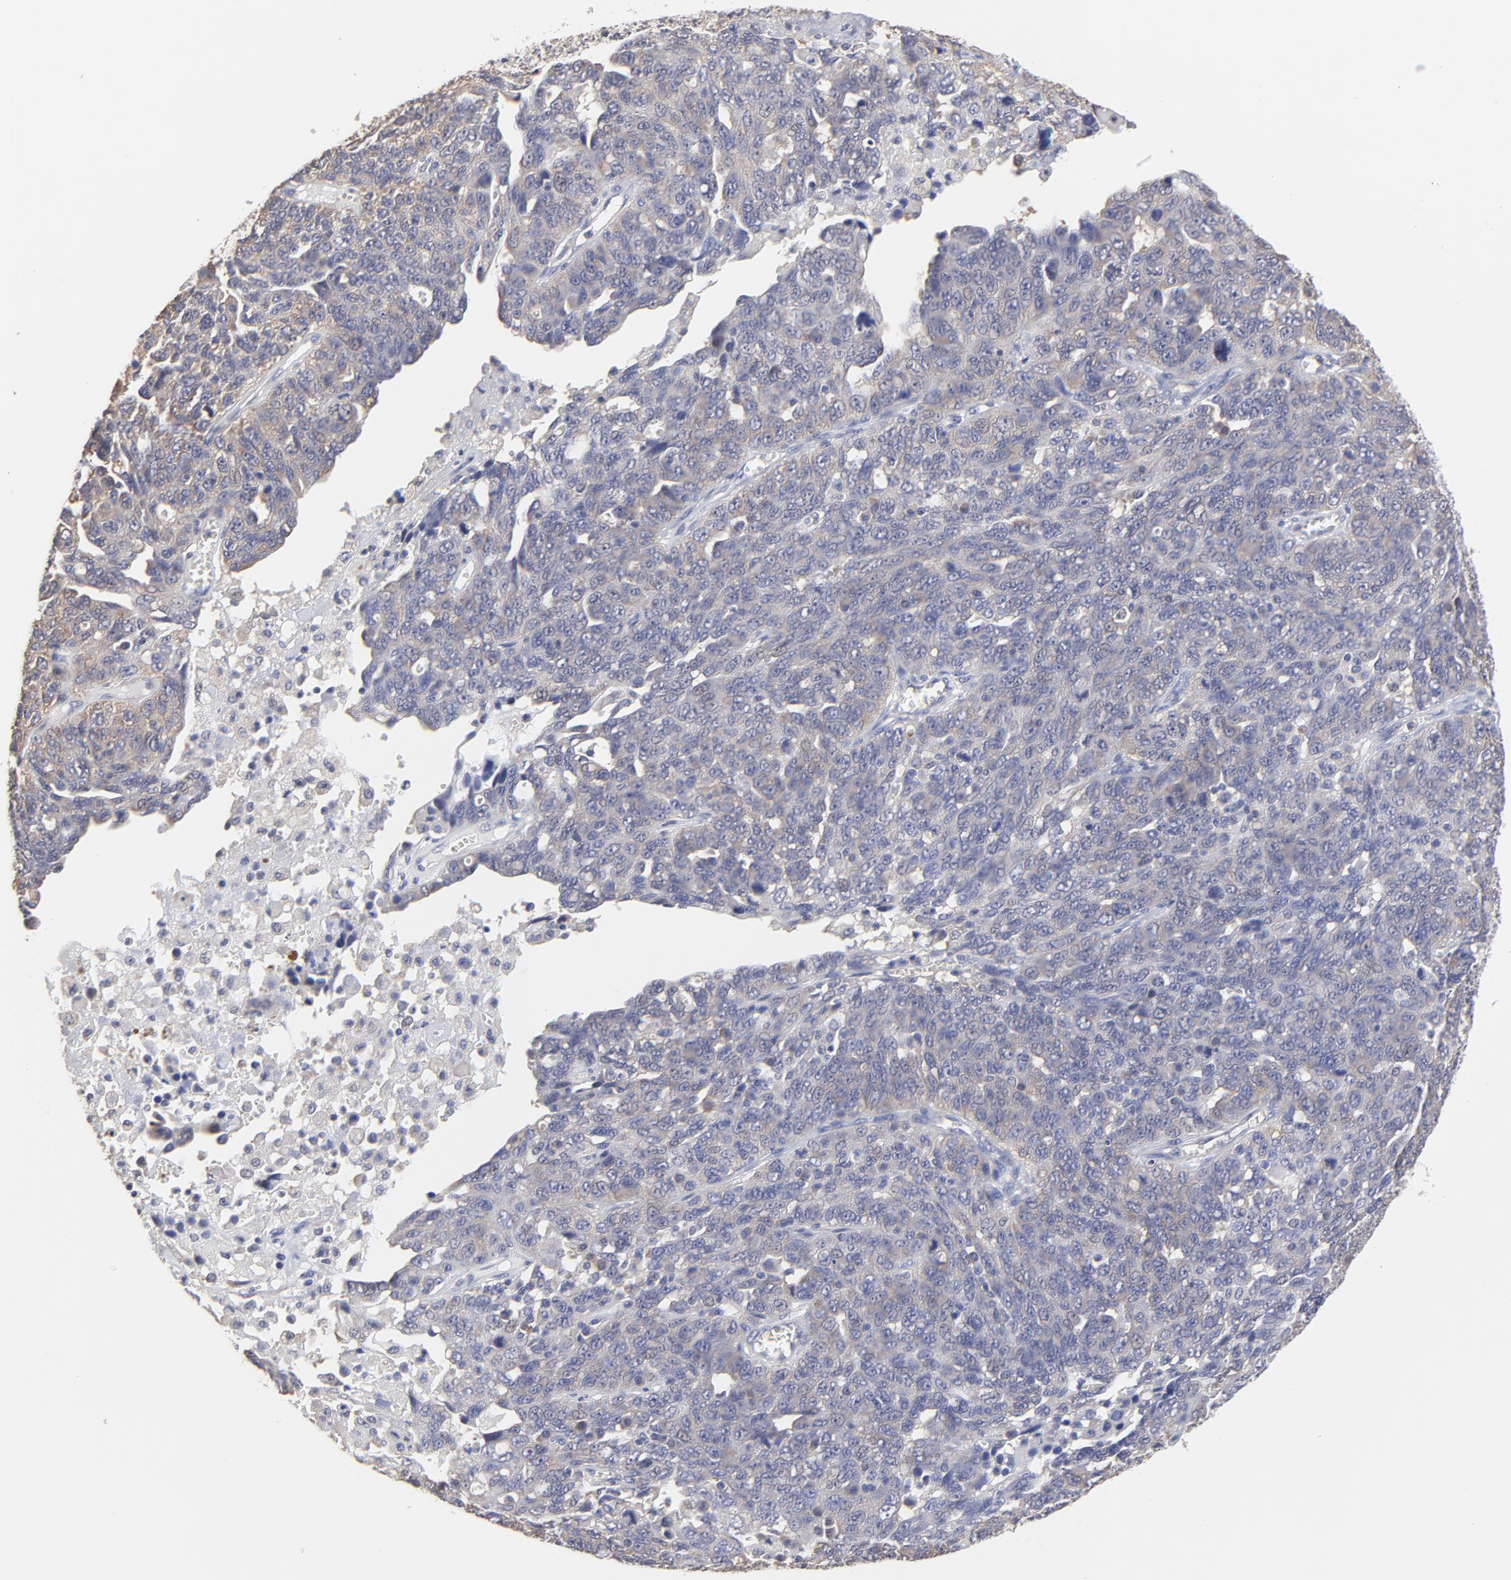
{"staining": {"intensity": "weak", "quantity": "<25%", "location": "cytoplasmic/membranous"}, "tissue": "ovarian cancer", "cell_type": "Tumor cells", "image_type": "cancer", "snomed": [{"axis": "morphology", "description": "Cystadenocarcinoma, serous, NOS"}, {"axis": "topography", "description": "Ovary"}], "caption": "High power microscopy photomicrograph of an immunohistochemistry image of ovarian serous cystadenocarcinoma, revealing no significant positivity in tumor cells. Nuclei are stained in blue.", "gene": "CCT2", "patient": {"sex": "female", "age": 71}}